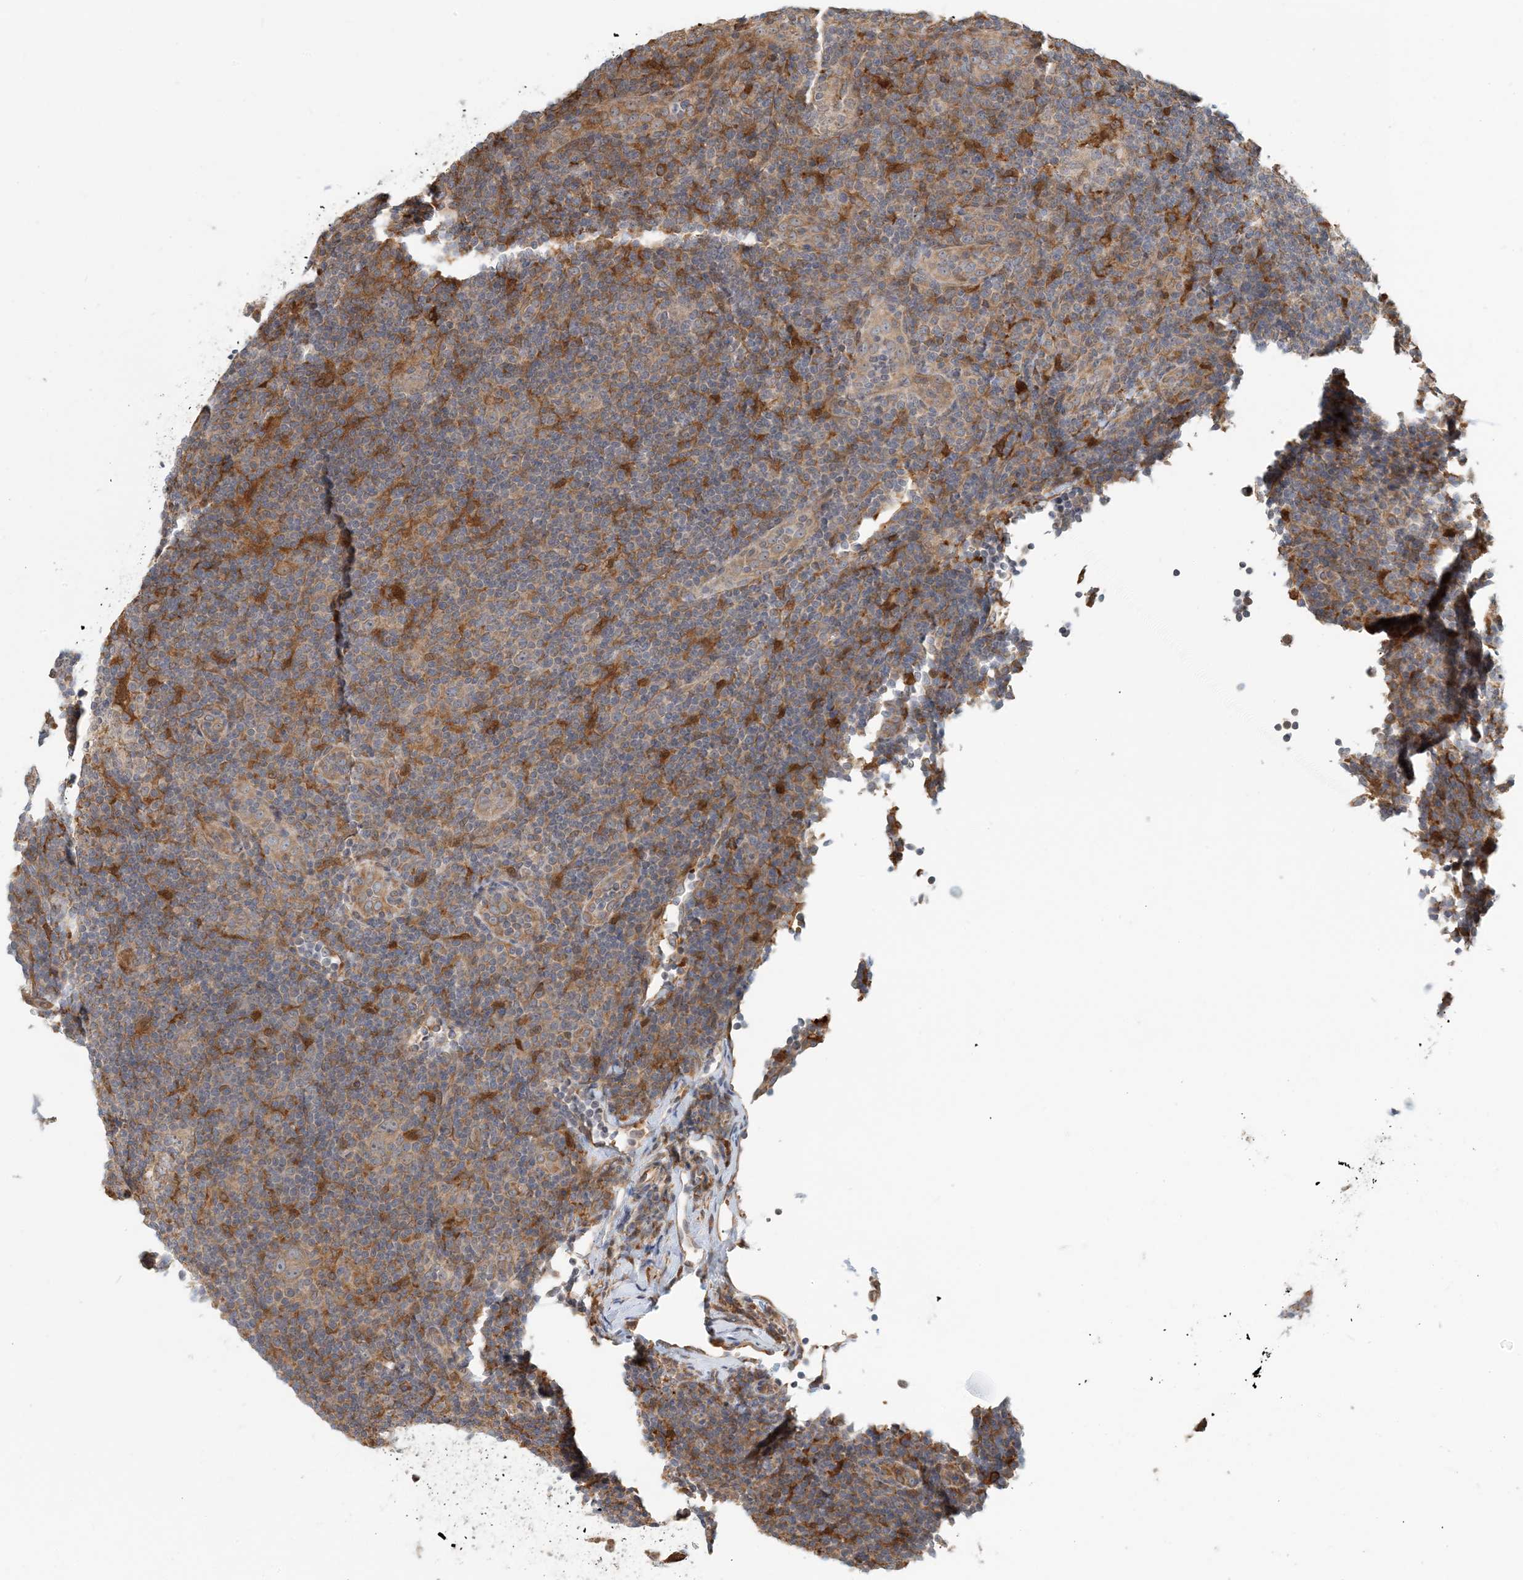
{"staining": {"intensity": "weak", "quantity": "<25%", "location": "cytoplasmic/membranous"}, "tissue": "lymphoma", "cell_type": "Tumor cells", "image_type": "cancer", "snomed": [{"axis": "morphology", "description": "Hodgkin's disease, NOS"}, {"axis": "topography", "description": "Lymph node"}], "caption": "An IHC histopathology image of lymphoma is shown. There is no staining in tumor cells of lymphoma.", "gene": "HNMT", "patient": {"sex": "female", "age": 57}}